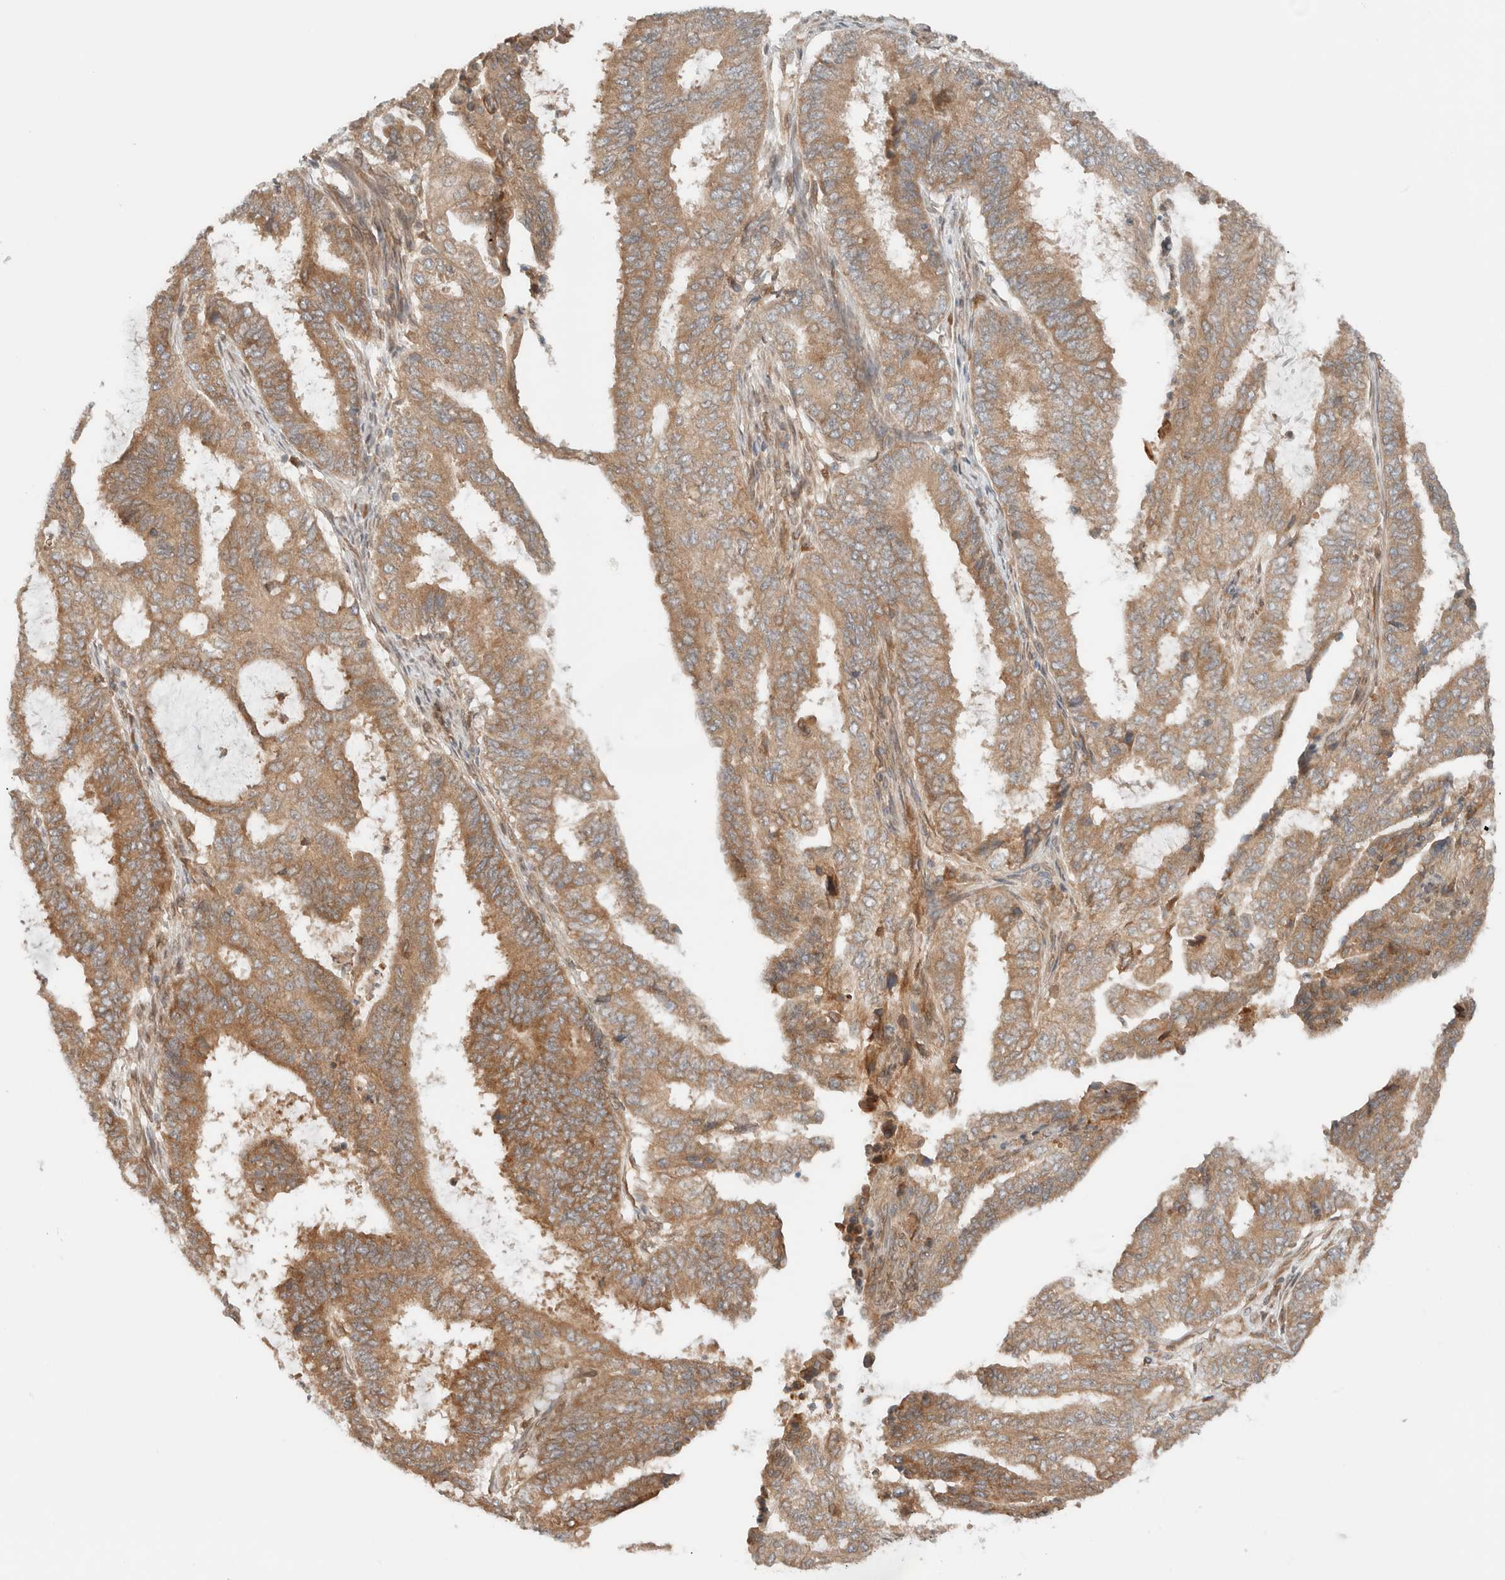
{"staining": {"intensity": "moderate", "quantity": ">75%", "location": "cytoplasmic/membranous"}, "tissue": "endometrial cancer", "cell_type": "Tumor cells", "image_type": "cancer", "snomed": [{"axis": "morphology", "description": "Adenocarcinoma, NOS"}, {"axis": "topography", "description": "Endometrium"}], "caption": "There is medium levels of moderate cytoplasmic/membranous staining in tumor cells of endometrial adenocarcinoma, as demonstrated by immunohistochemical staining (brown color).", "gene": "ARFGEF2", "patient": {"sex": "female", "age": 51}}